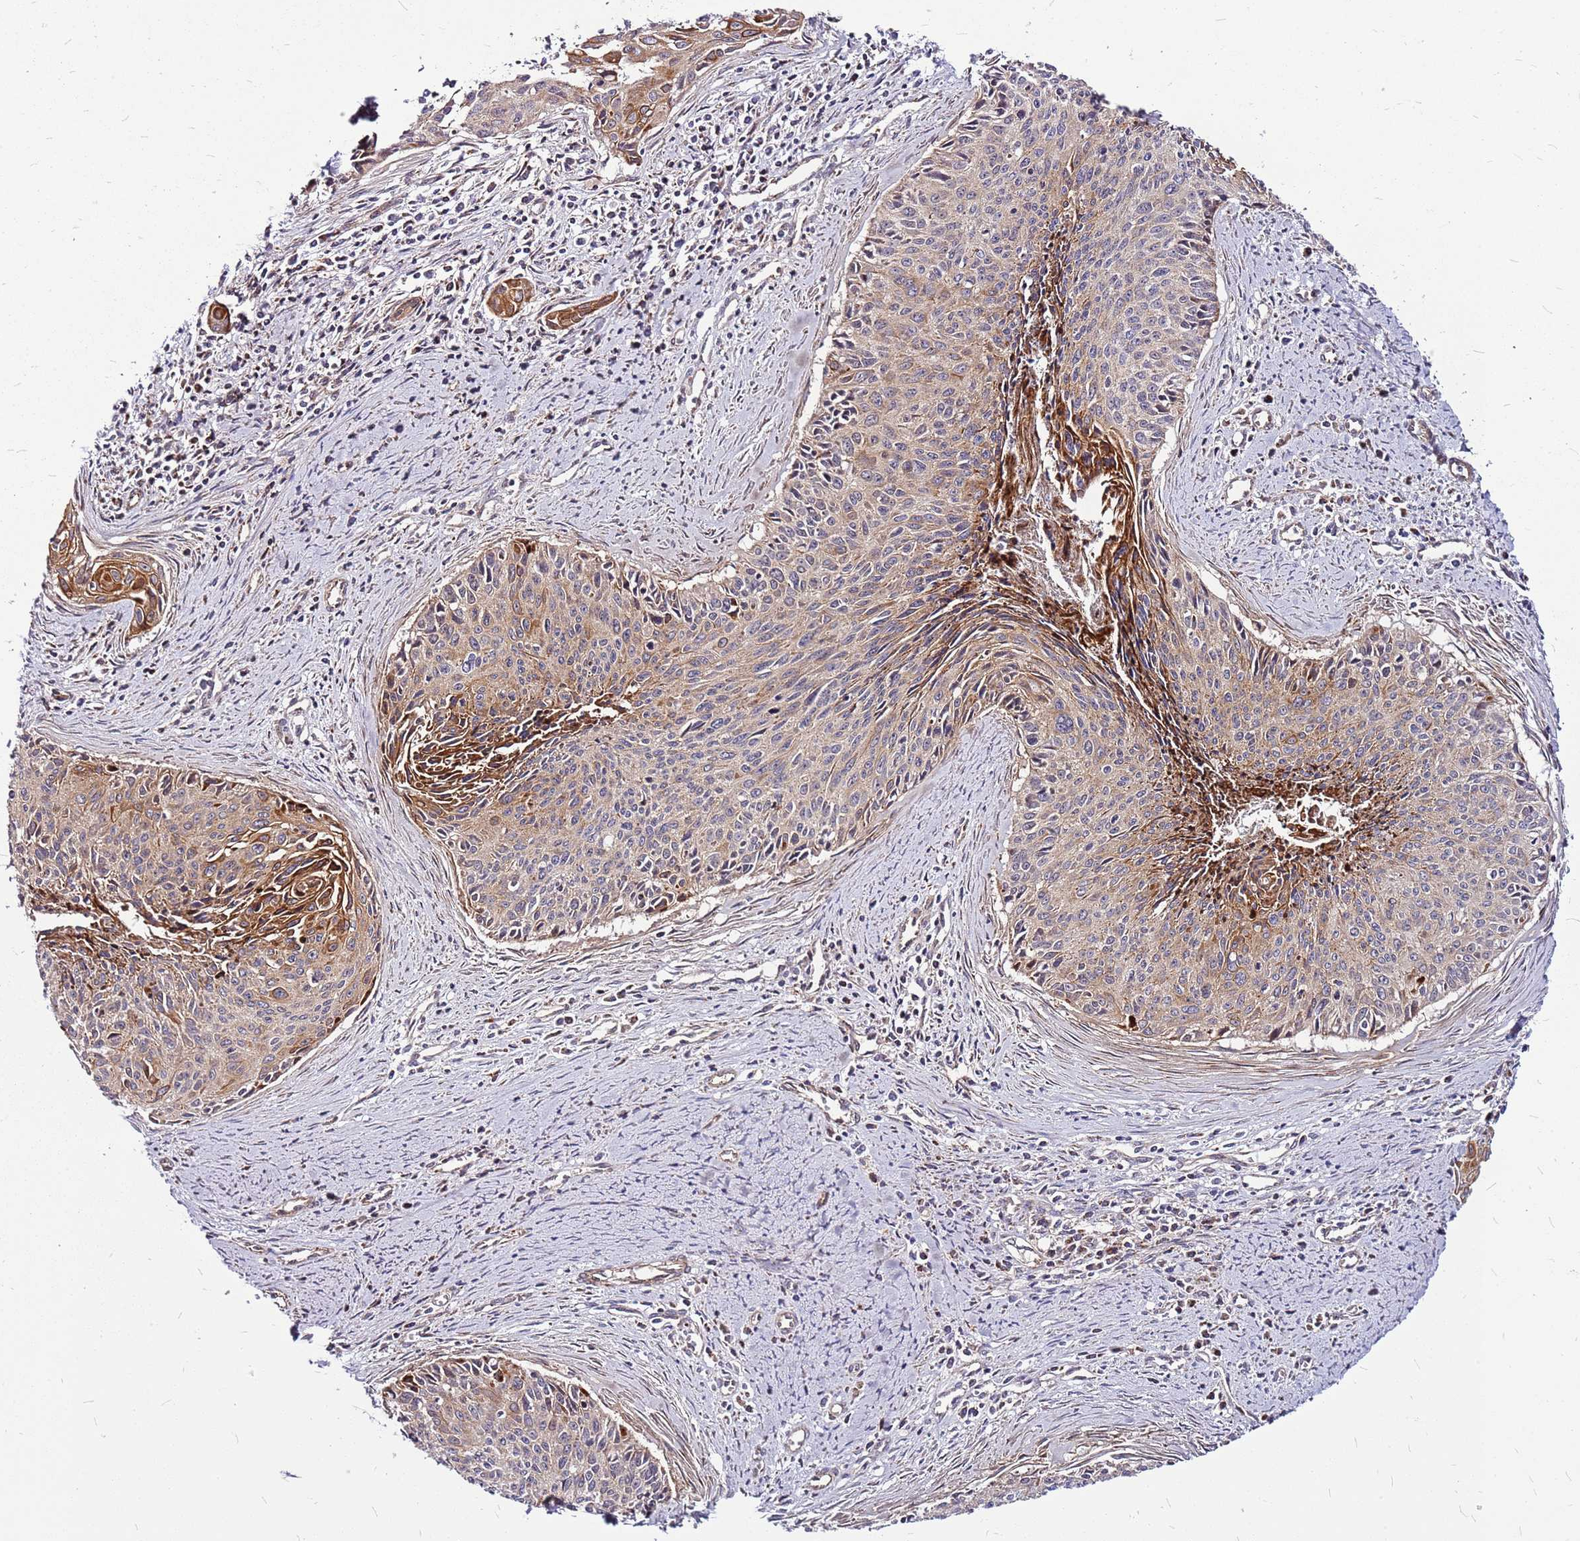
{"staining": {"intensity": "moderate", "quantity": "25%-75%", "location": "cytoplasmic/membranous"}, "tissue": "cervical cancer", "cell_type": "Tumor cells", "image_type": "cancer", "snomed": [{"axis": "morphology", "description": "Squamous cell carcinoma, NOS"}, {"axis": "topography", "description": "Cervix"}], "caption": "Protein staining displays moderate cytoplasmic/membranous staining in approximately 25%-75% of tumor cells in cervical cancer. (DAB IHC, brown staining for protein, blue staining for nuclei).", "gene": "OR51T1", "patient": {"sex": "female", "age": 55}}